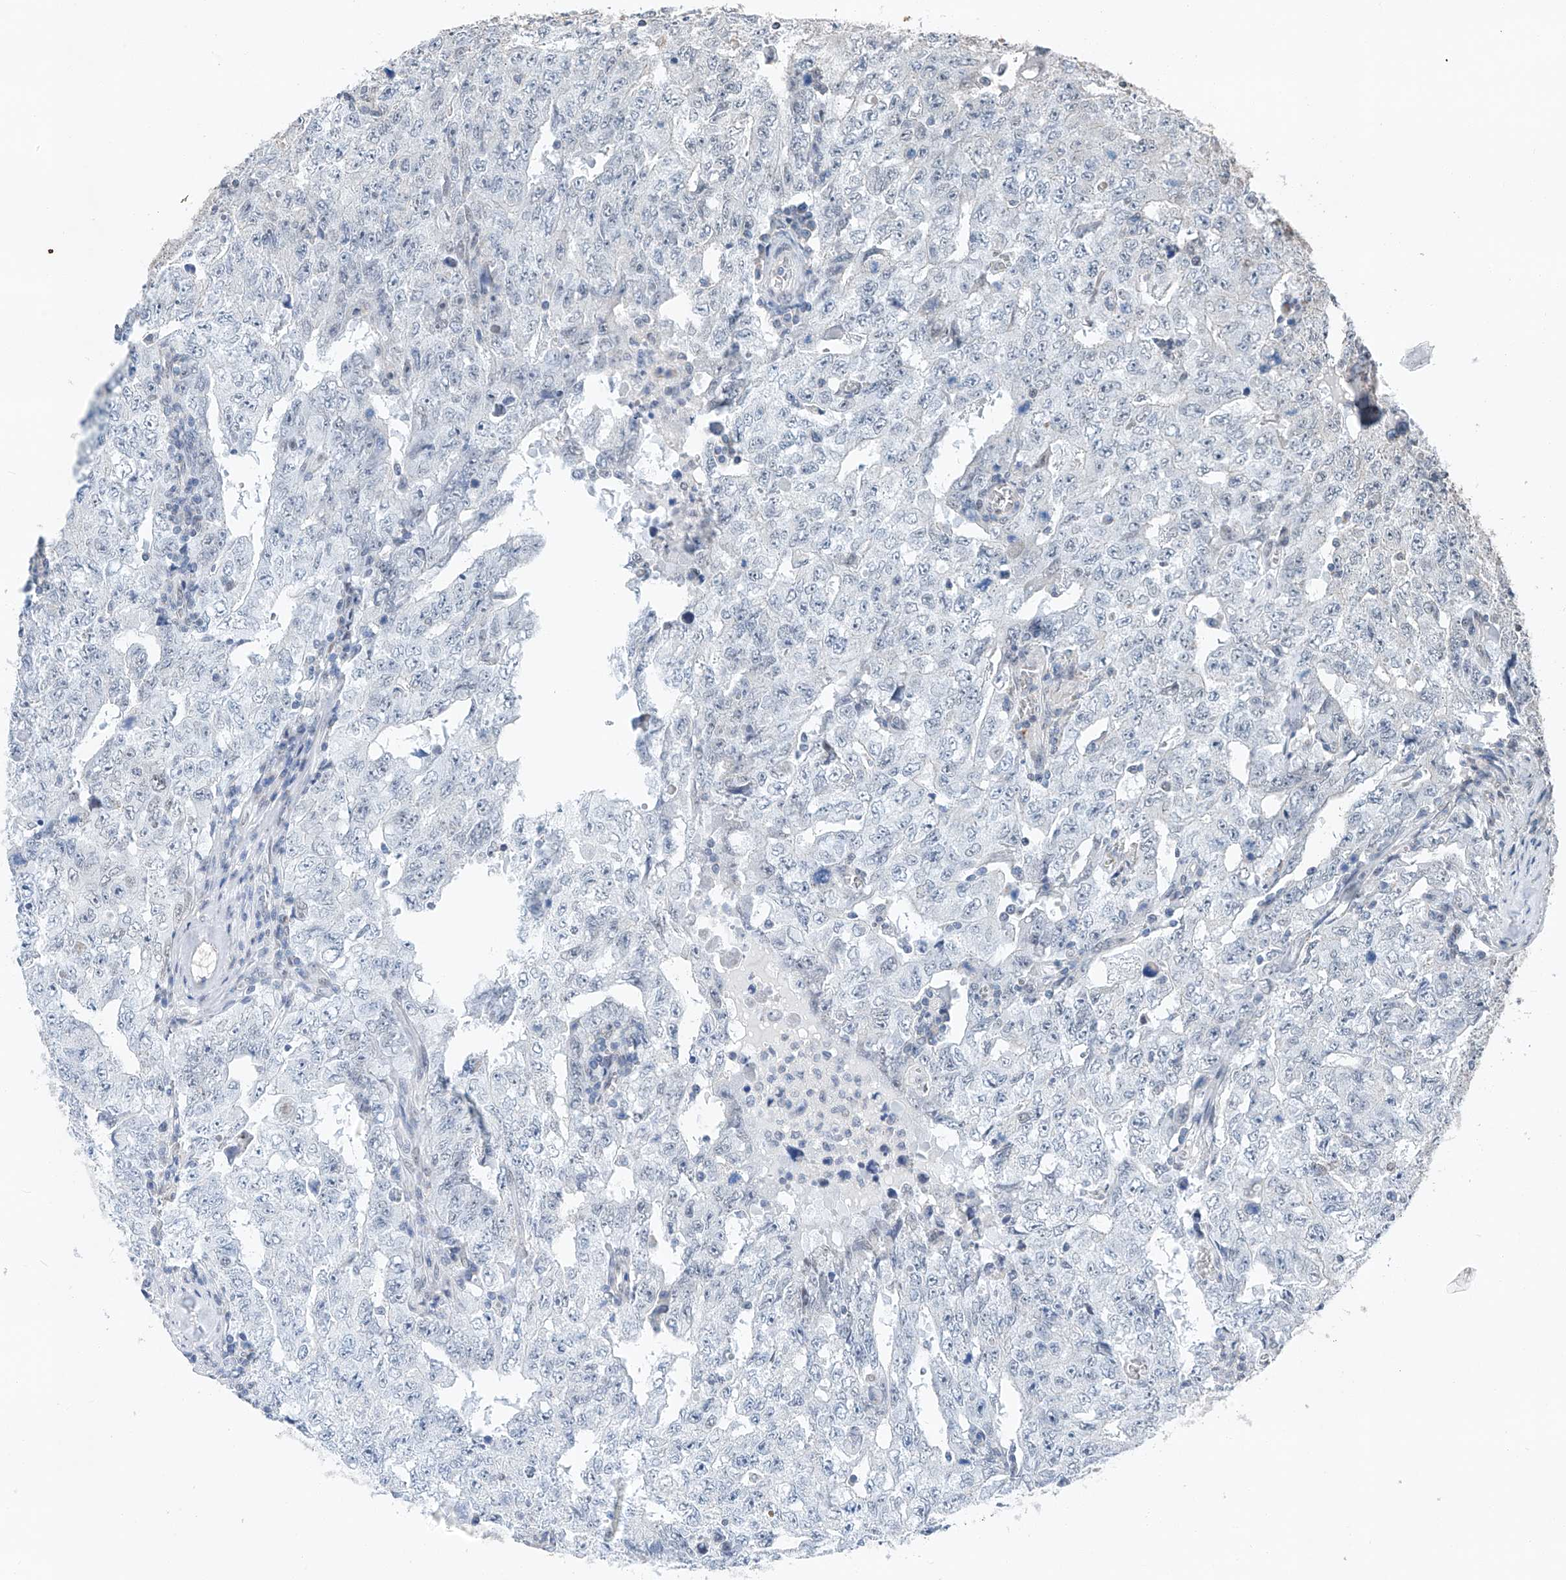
{"staining": {"intensity": "negative", "quantity": "none", "location": "none"}, "tissue": "testis cancer", "cell_type": "Tumor cells", "image_type": "cancer", "snomed": [{"axis": "morphology", "description": "Carcinoma, Embryonal, NOS"}, {"axis": "topography", "description": "Testis"}], "caption": "Human testis cancer (embryonal carcinoma) stained for a protein using immunohistochemistry (IHC) demonstrates no expression in tumor cells.", "gene": "KLF15", "patient": {"sex": "male", "age": 26}}